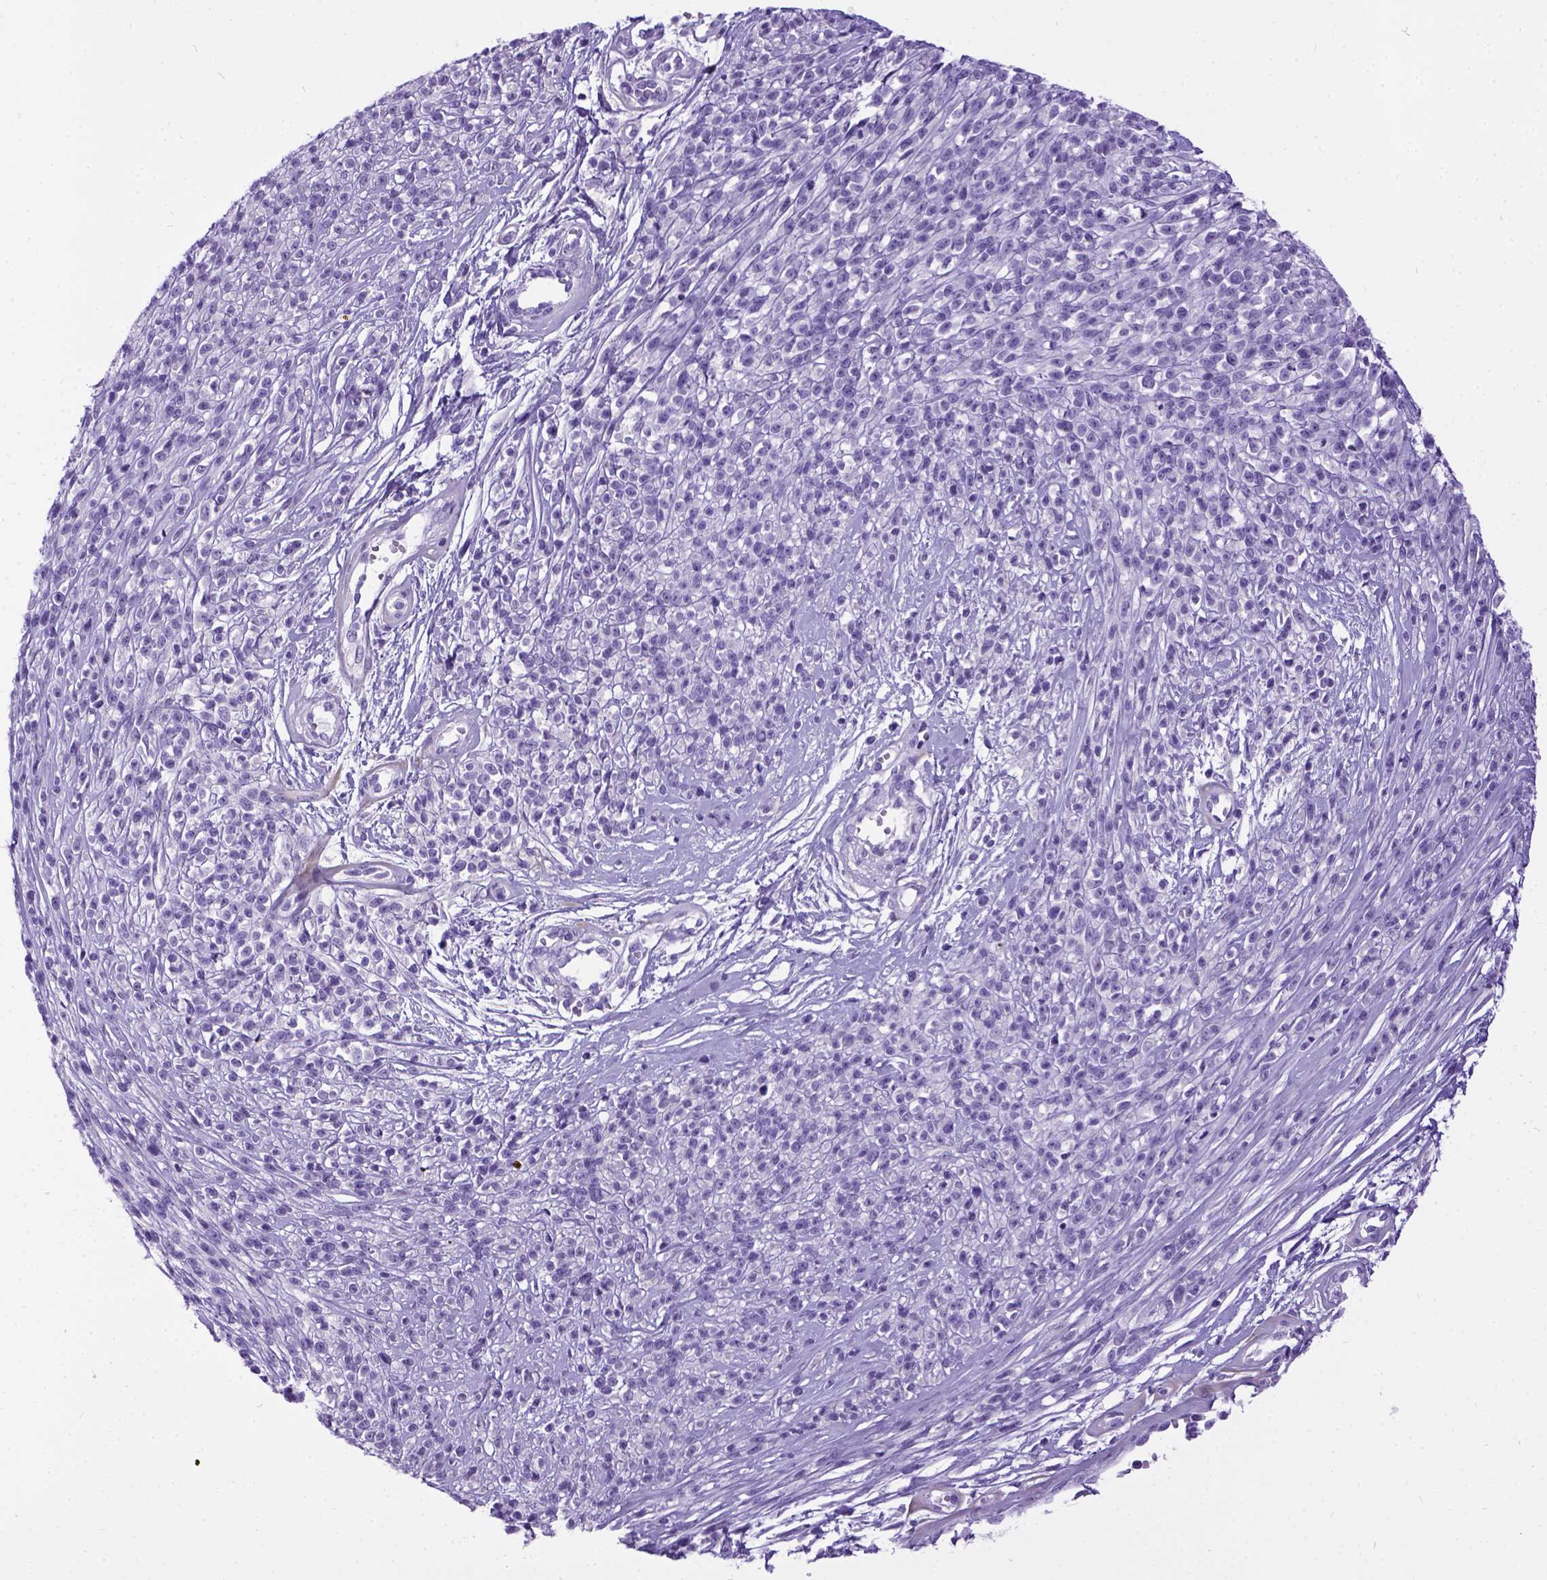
{"staining": {"intensity": "negative", "quantity": "none", "location": "none"}, "tissue": "melanoma", "cell_type": "Tumor cells", "image_type": "cancer", "snomed": [{"axis": "morphology", "description": "Malignant melanoma, NOS"}, {"axis": "topography", "description": "Skin"}, {"axis": "topography", "description": "Skin of trunk"}], "caption": "DAB immunohistochemical staining of malignant melanoma demonstrates no significant staining in tumor cells.", "gene": "IGF2", "patient": {"sex": "male", "age": 74}}